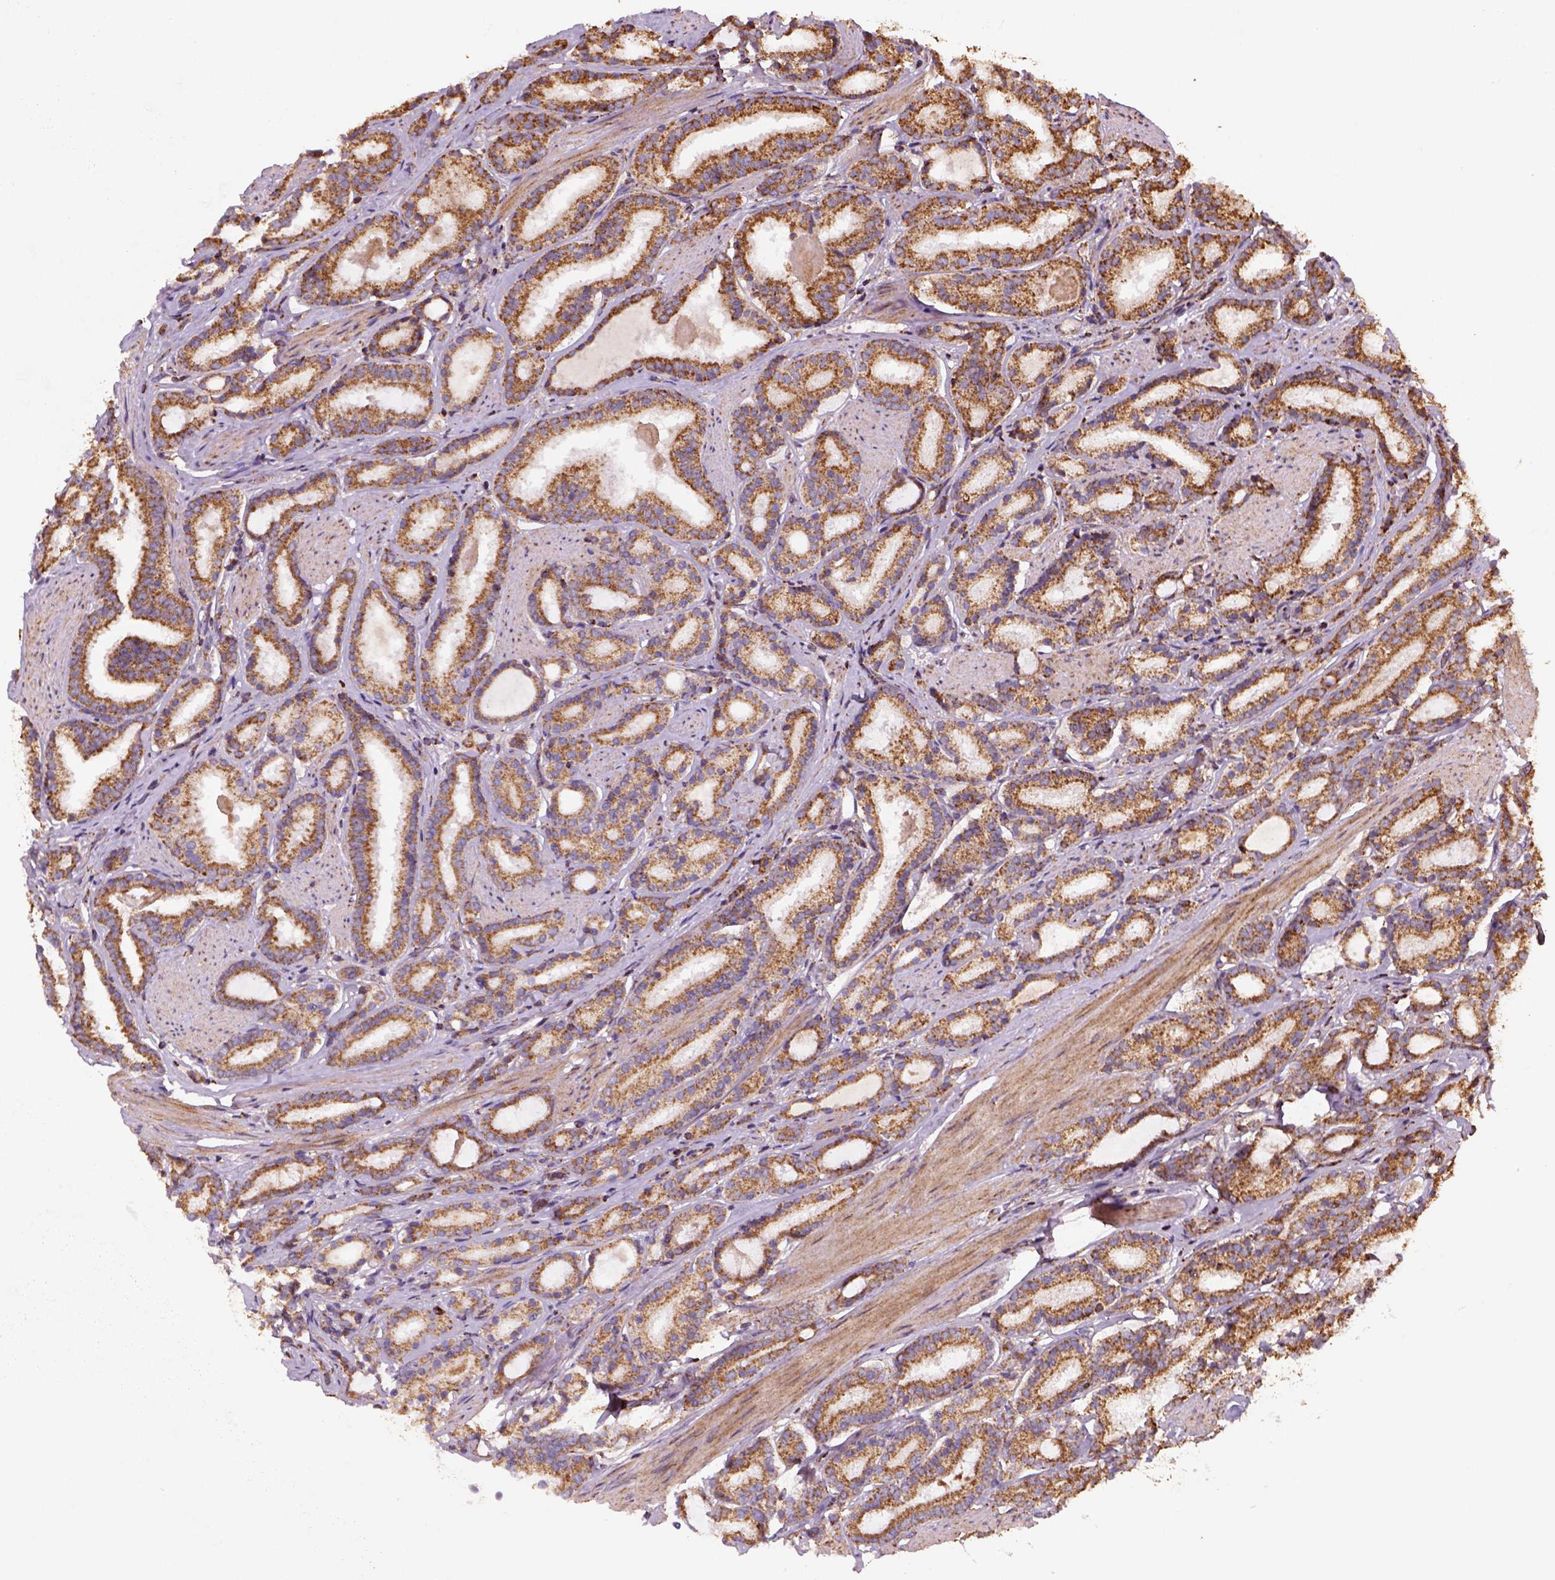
{"staining": {"intensity": "moderate", "quantity": ">75%", "location": "cytoplasmic/membranous"}, "tissue": "prostate cancer", "cell_type": "Tumor cells", "image_type": "cancer", "snomed": [{"axis": "morphology", "description": "Adenocarcinoma, High grade"}, {"axis": "topography", "description": "Prostate"}], "caption": "High-magnification brightfield microscopy of prostate adenocarcinoma (high-grade) stained with DAB (brown) and counterstained with hematoxylin (blue). tumor cells exhibit moderate cytoplasmic/membranous positivity is seen in approximately>75% of cells.", "gene": "MAPK8IP3", "patient": {"sex": "male", "age": 63}}